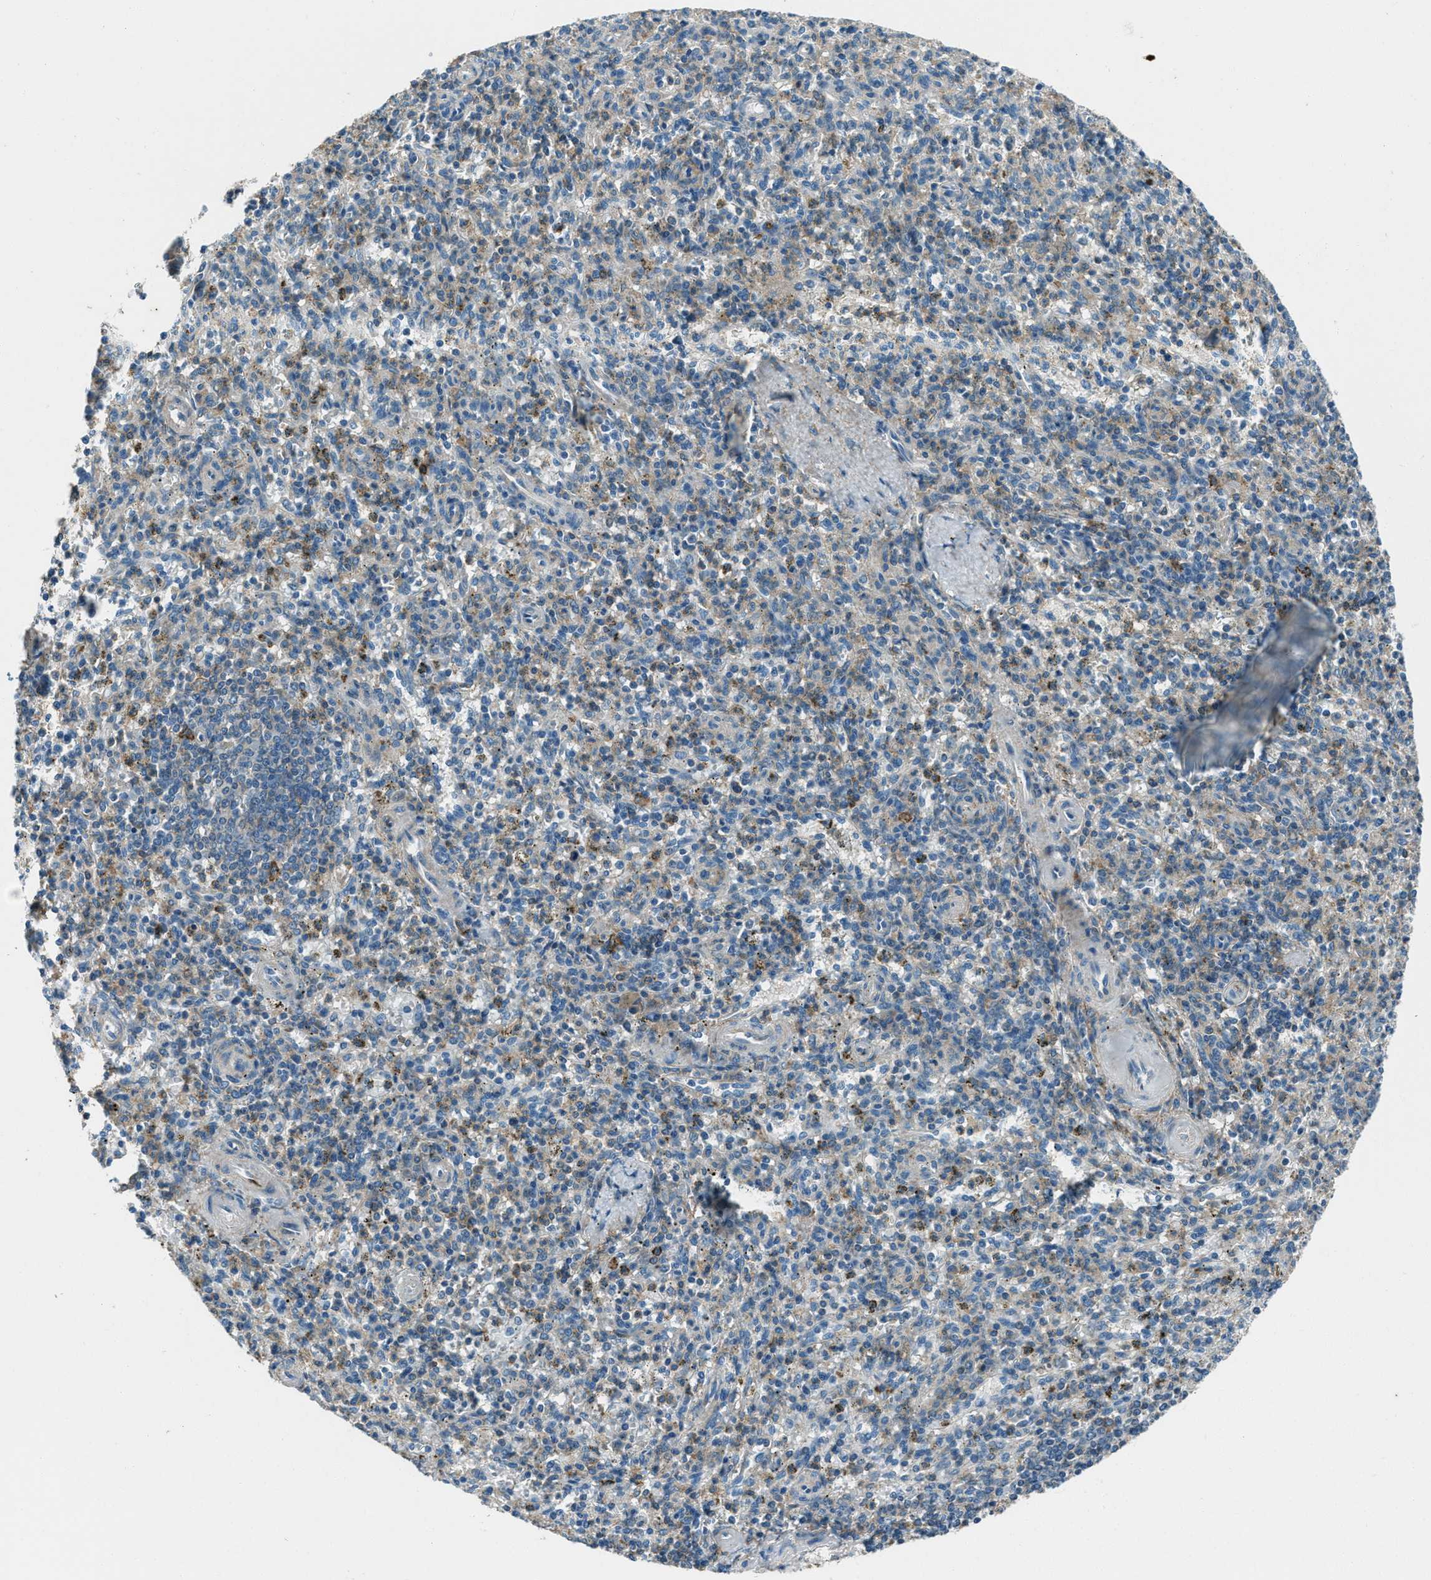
{"staining": {"intensity": "weak", "quantity": "25%-75%", "location": "cytoplasmic/membranous"}, "tissue": "spleen", "cell_type": "Cells in red pulp", "image_type": "normal", "snomed": [{"axis": "morphology", "description": "Normal tissue, NOS"}, {"axis": "topography", "description": "Spleen"}], "caption": "Immunohistochemical staining of benign spleen displays 25%-75% levels of weak cytoplasmic/membranous protein expression in approximately 25%-75% of cells in red pulp. Using DAB (brown) and hematoxylin (blue) stains, captured at high magnification using brightfield microscopy.", "gene": "SVIL", "patient": {"sex": "male", "age": 72}}